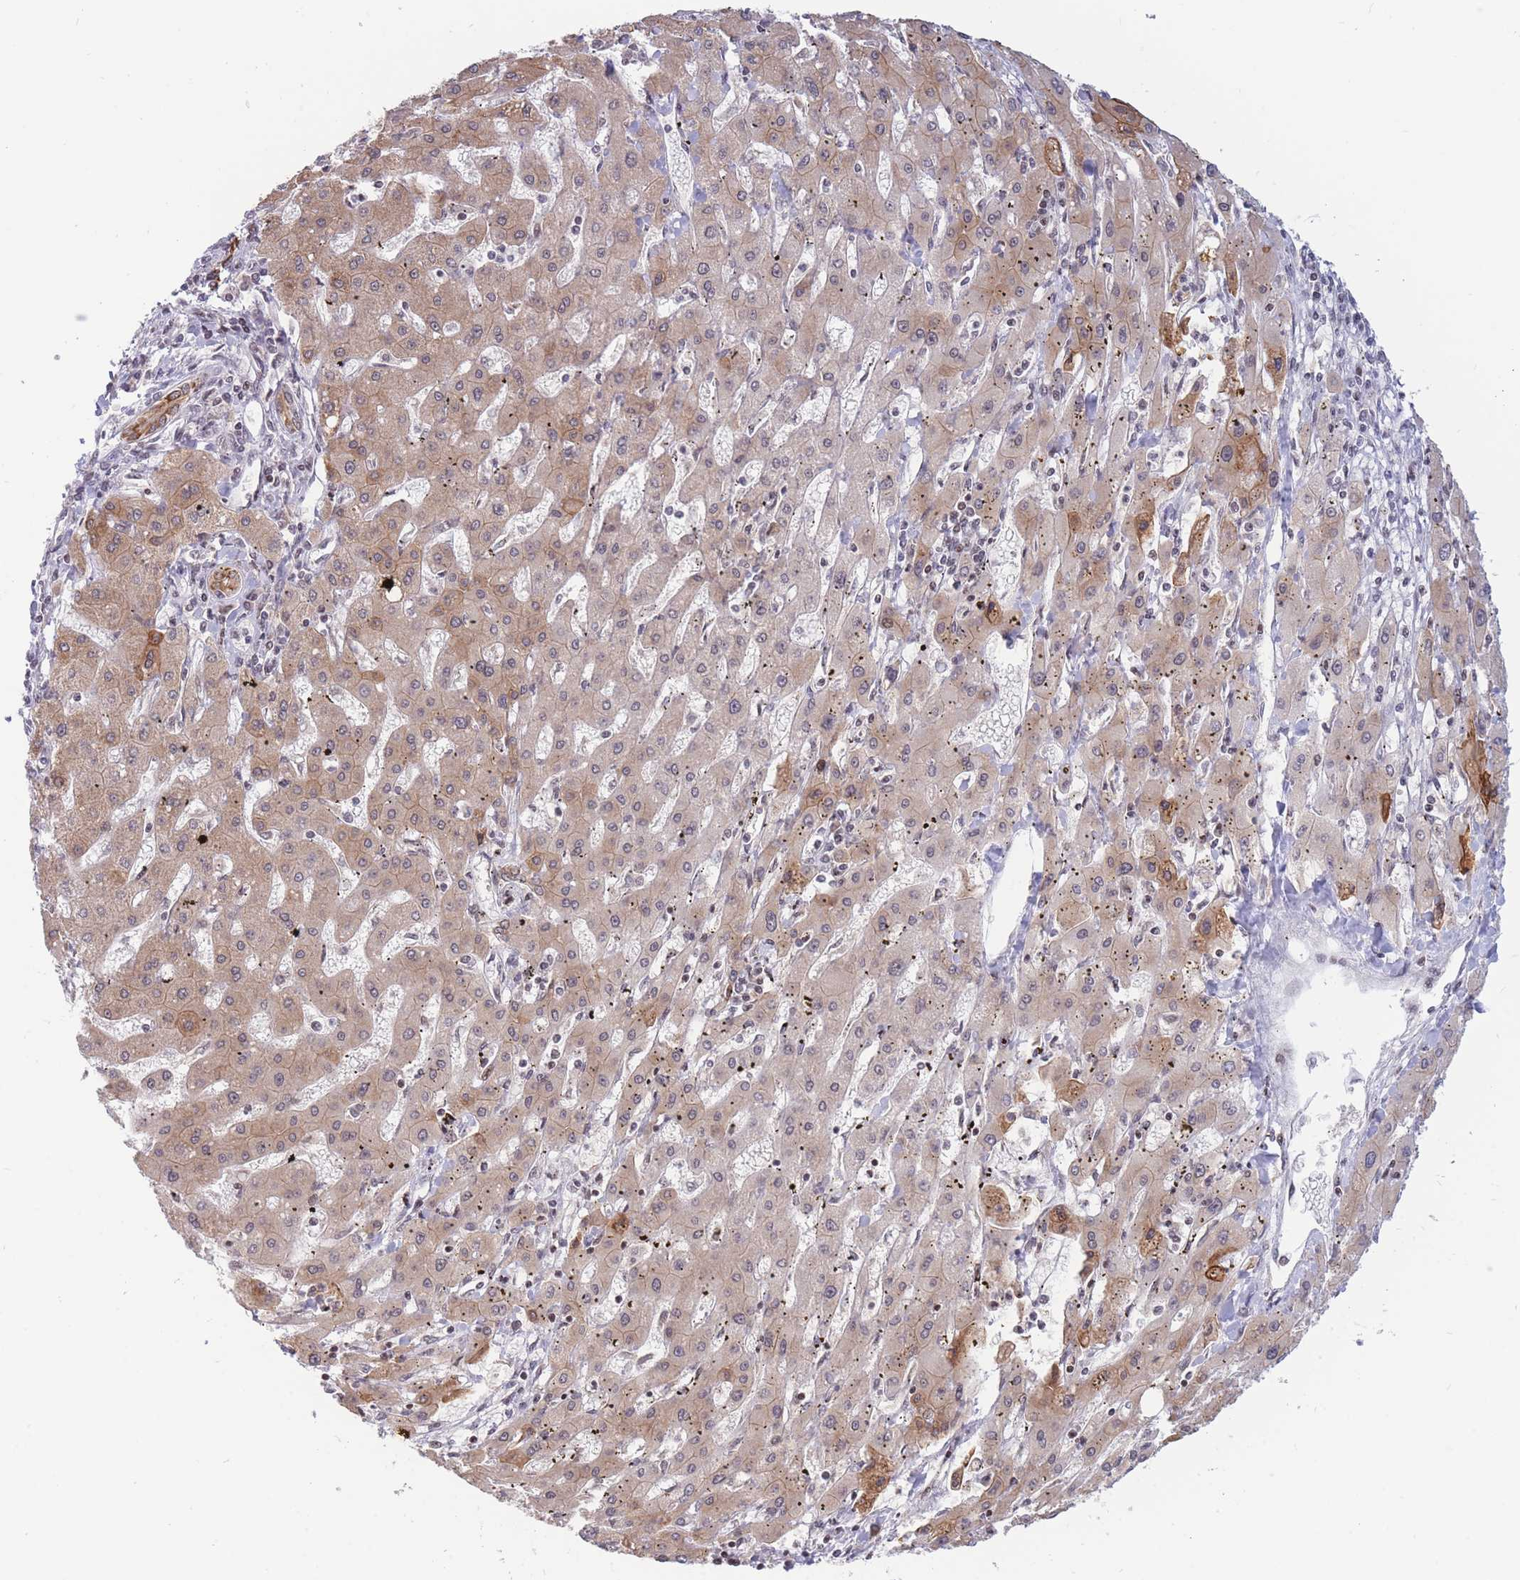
{"staining": {"intensity": "moderate", "quantity": "25%-75%", "location": "cytoplasmic/membranous,nuclear"}, "tissue": "liver cancer", "cell_type": "Tumor cells", "image_type": "cancer", "snomed": [{"axis": "morphology", "description": "Carcinoma, Hepatocellular, NOS"}, {"axis": "topography", "description": "Liver"}], "caption": "Tumor cells reveal medium levels of moderate cytoplasmic/membranous and nuclear positivity in about 25%-75% of cells in human liver cancer (hepatocellular carcinoma).", "gene": "TARBP2", "patient": {"sex": "male", "age": 72}}